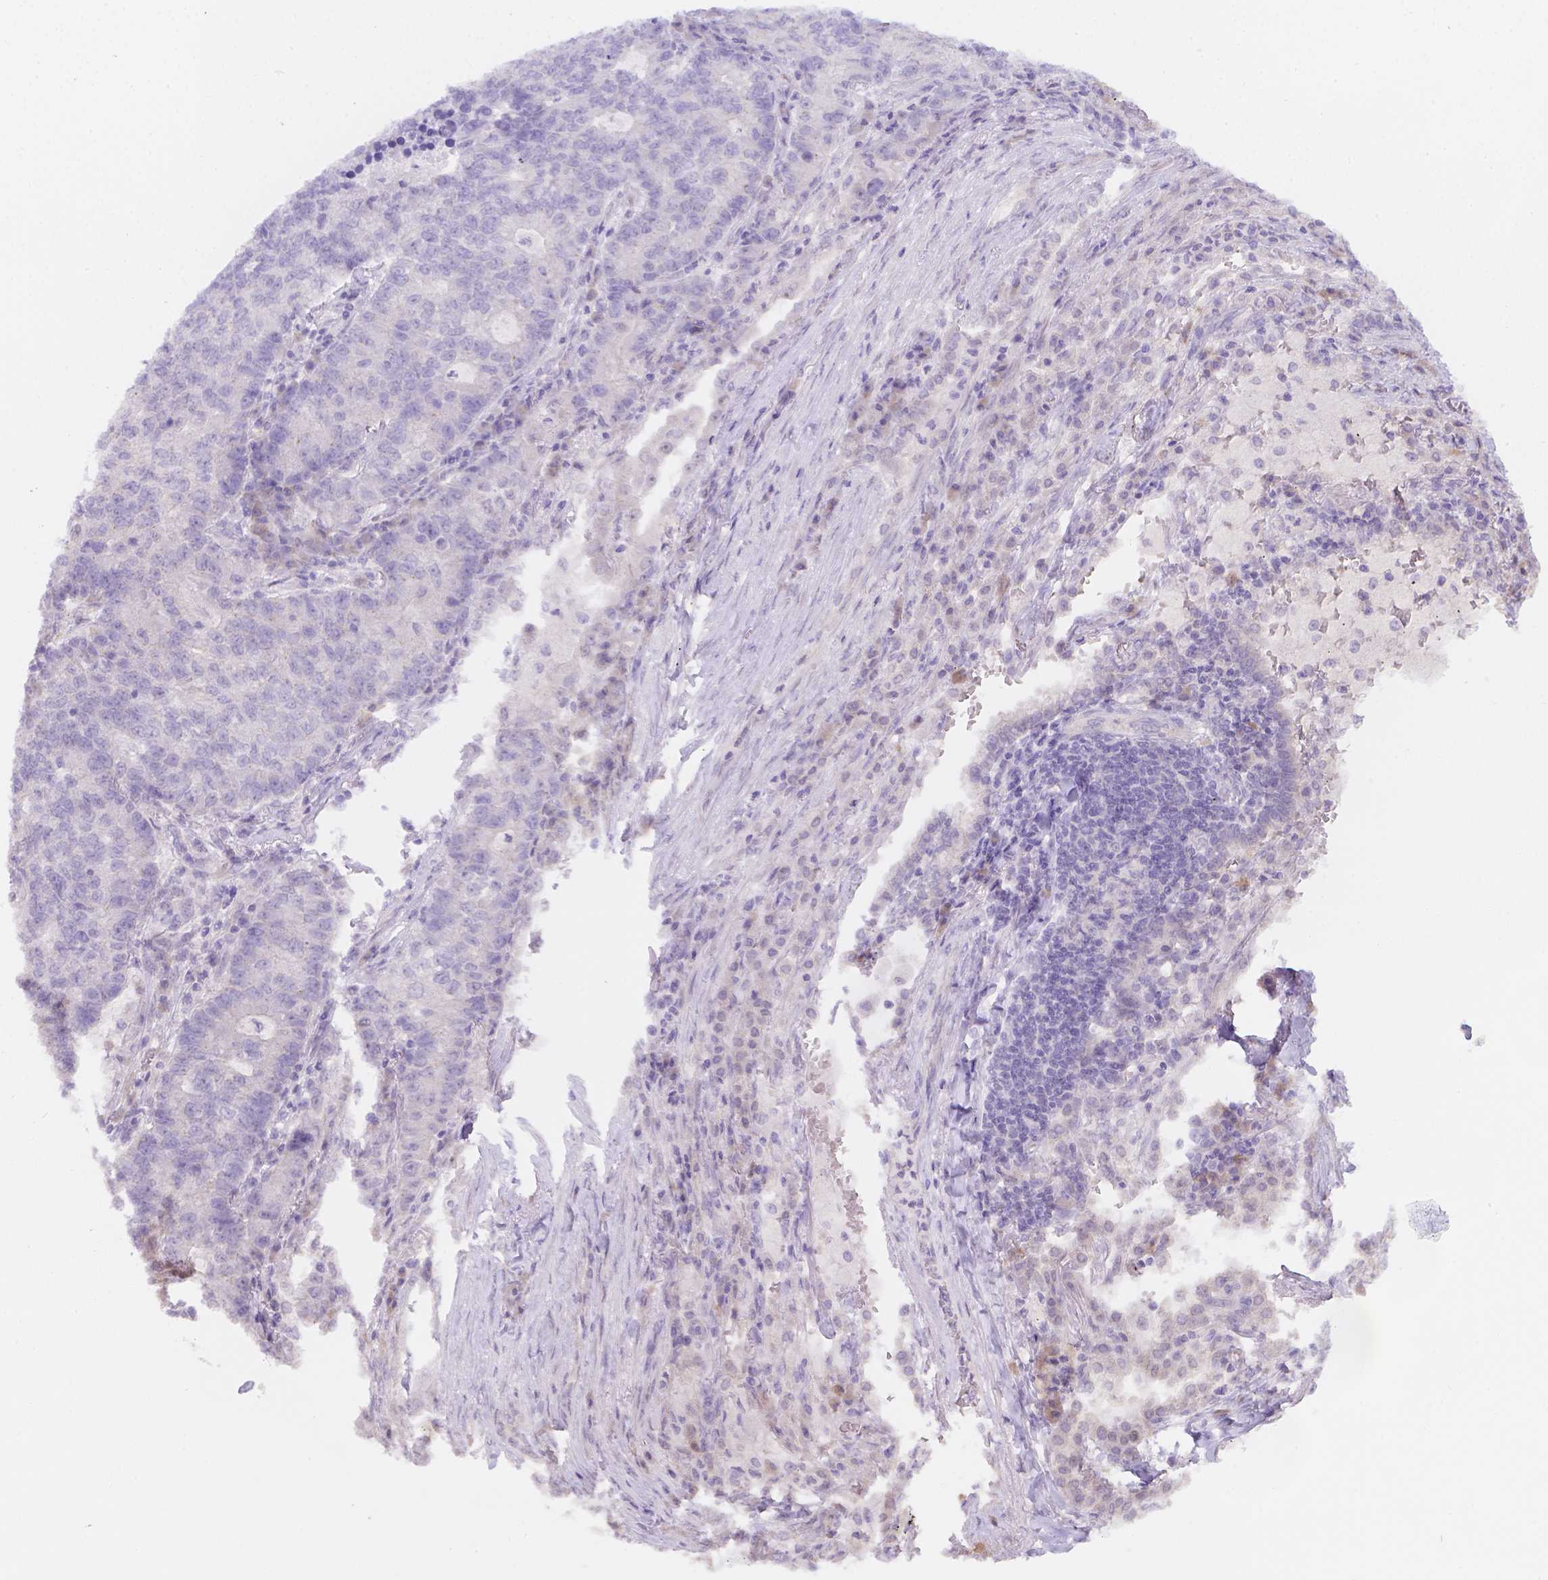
{"staining": {"intensity": "negative", "quantity": "none", "location": "none"}, "tissue": "lung cancer", "cell_type": "Tumor cells", "image_type": "cancer", "snomed": [{"axis": "morphology", "description": "Adenocarcinoma, NOS"}, {"axis": "topography", "description": "Lung"}], "caption": "Histopathology image shows no significant protein positivity in tumor cells of lung cancer (adenocarcinoma).", "gene": "CD96", "patient": {"sex": "male", "age": 57}}